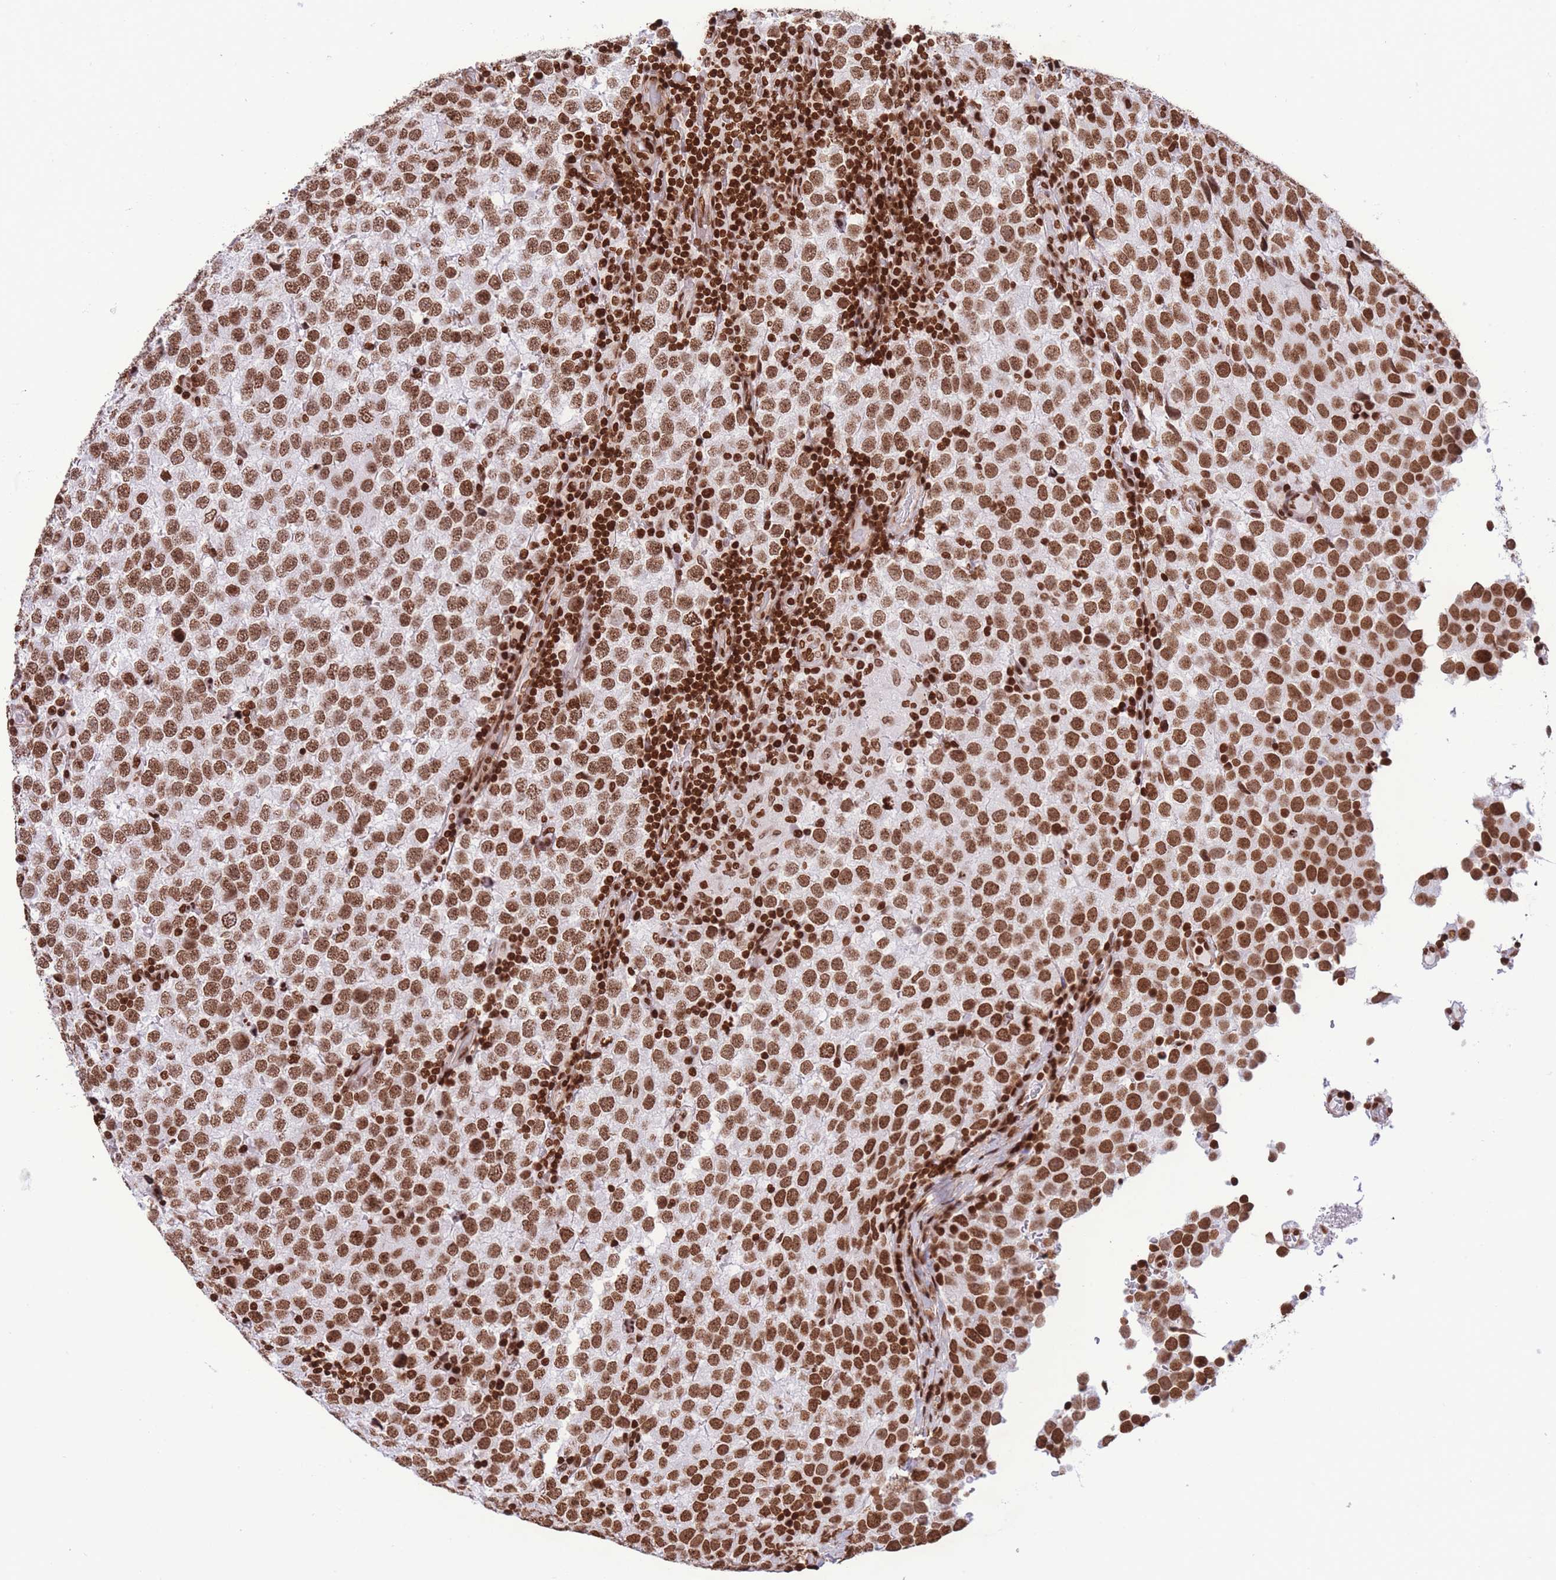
{"staining": {"intensity": "strong", "quantity": ">75%", "location": "nuclear"}, "tissue": "testis cancer", "cell_type": "Tumor cells", "image_type": "cancer", "snomed": [{"axis": "morphology", "description": "Seminoma, NOS"}, {"axis": "topography", "description": "Testis"}], "caption": "A high-resolution histopathology image shows IHC staining of testis seminoma, which displays strong nuclear staining in about >75% of tumor cells.", "gene": "H2BC11", "patient": {"sex": "male", "age": 34}}